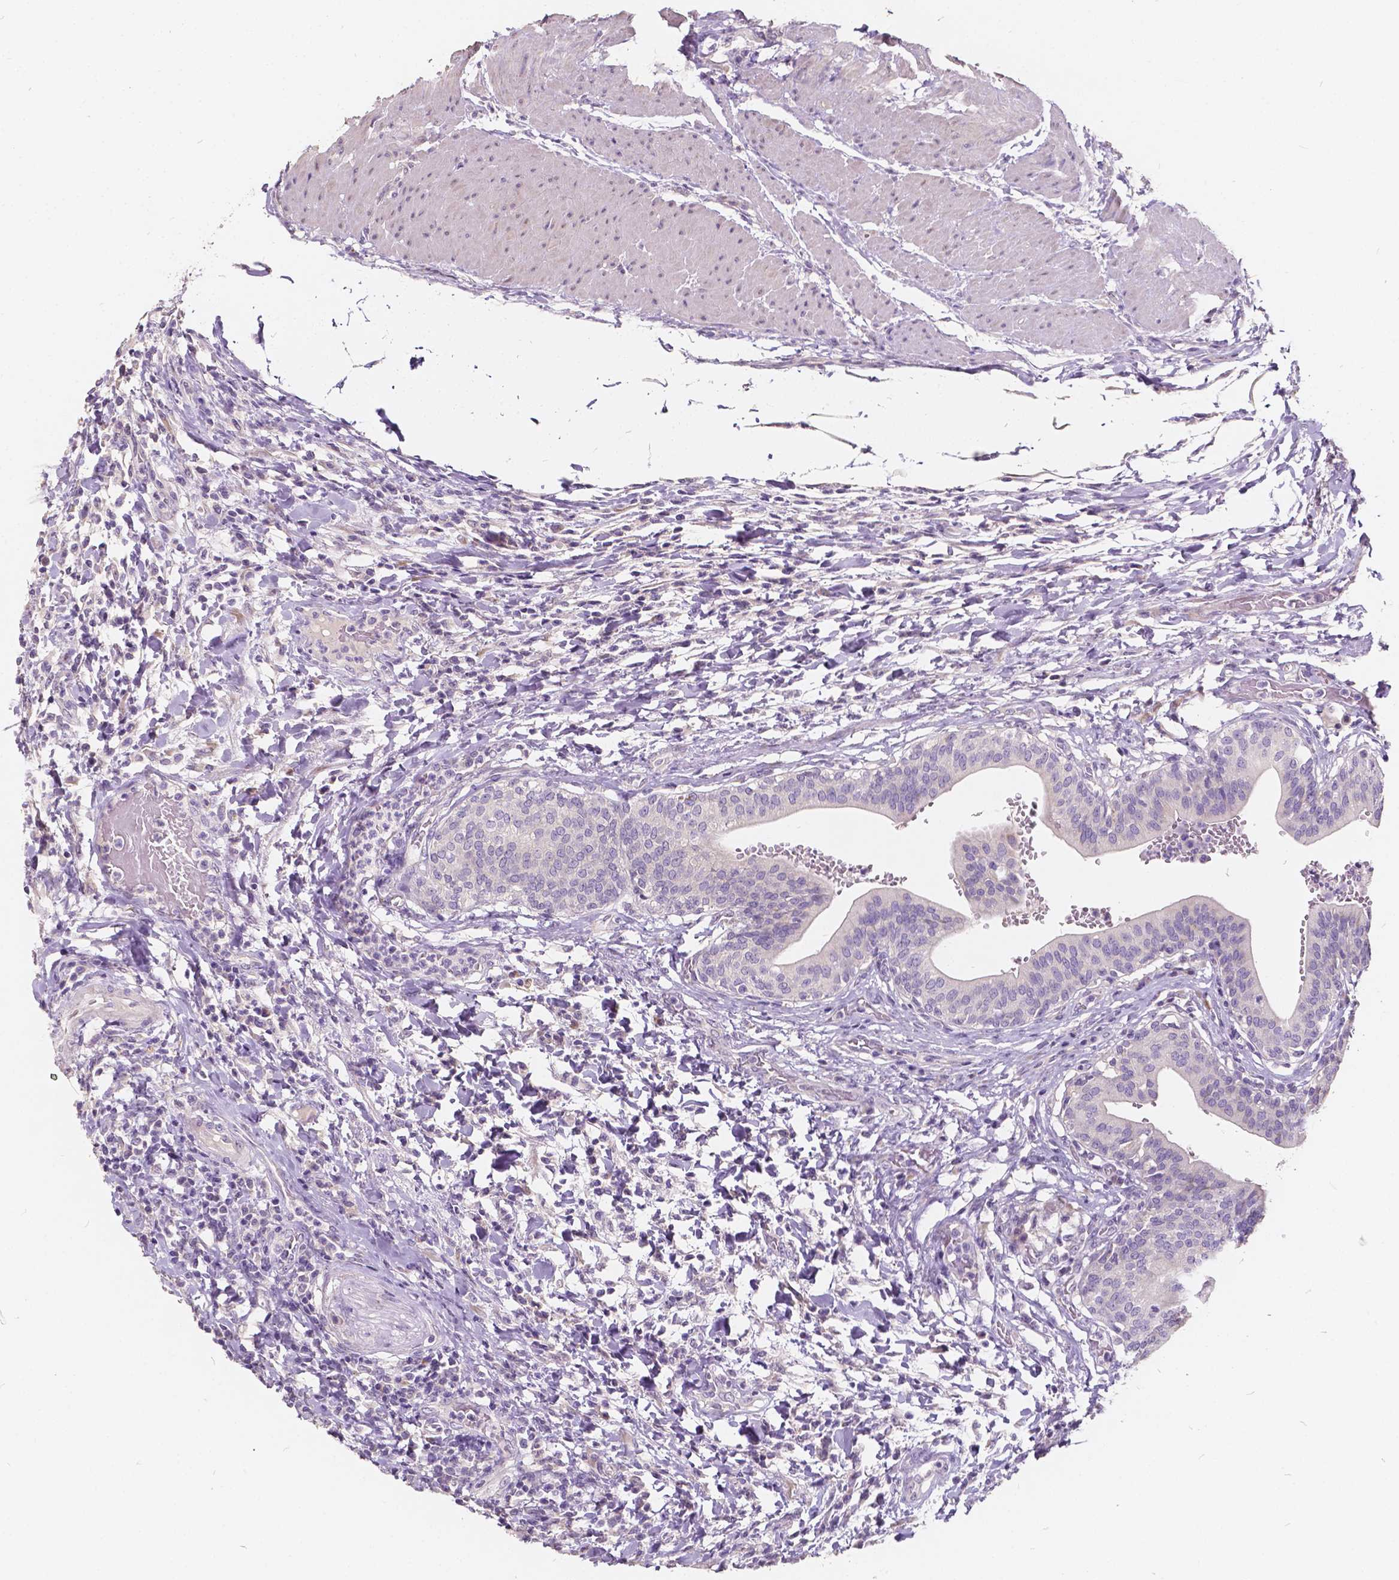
{"staining": {"intensity": "negative", "quantity": "none", "location": "none"}, "tissue": "urinary bladder", "cell_type": "Urothelial cells", "image_type": "normal", "snomed": [{"axis": "morphology", "description": "Normal tissue, NOS"}, {"axis": "topography", "description": "Urinary bladder"}, {"axis": "topography", "description": "Peripheral nerve tissue"}], "caption": "The immunohistochemistry (IHC) histopathology image has no significant expression in urothelial cells of urinary bladder.", "gene": "SLC7A8", "patient": {"sex": "male", "age": 66}}